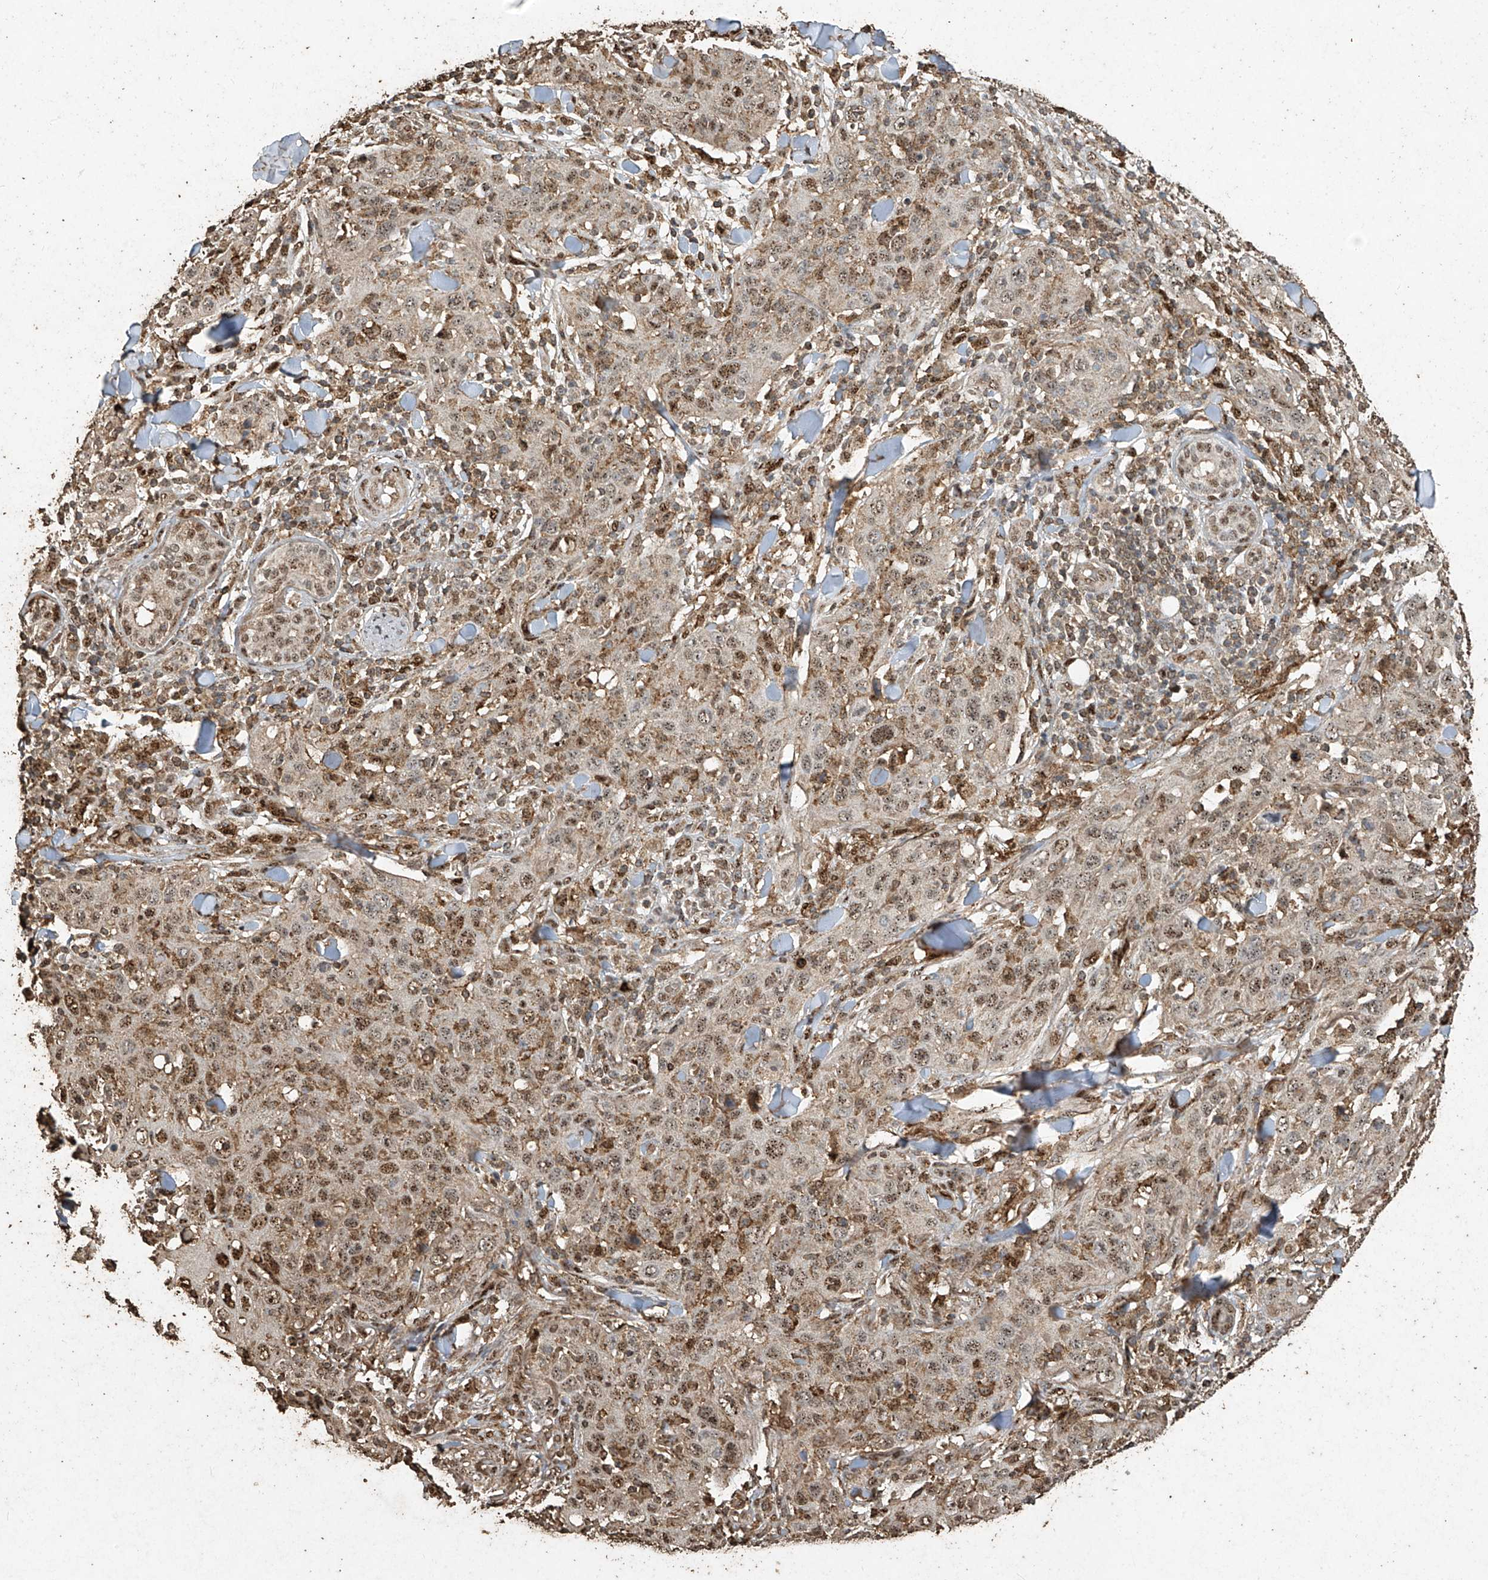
{"staining": {"intensity": "moderate", "quantity": ">75%", "location": "nuclear"}, "tissue": "skin cancer", "cell_type": "Tumor cells", "image_type": "cancer", "snomed": [{"axis": "morphology", "description": "Squamous cell carcinoma, NOS"}, {"axis": "topography", "description": "Skin"}], "caption": "Immunohistochemistry (IHC) (DAB) staining of skin cancer exhibits moderate nuclear protein staining in approximately >75% of tumor cells. Immunohistochemistry (IHC) stains the protein of interest in brown and the nuclei are stained blue.", "gene": "ERBB3", "patient": {"sex": "female", "age": 88}}